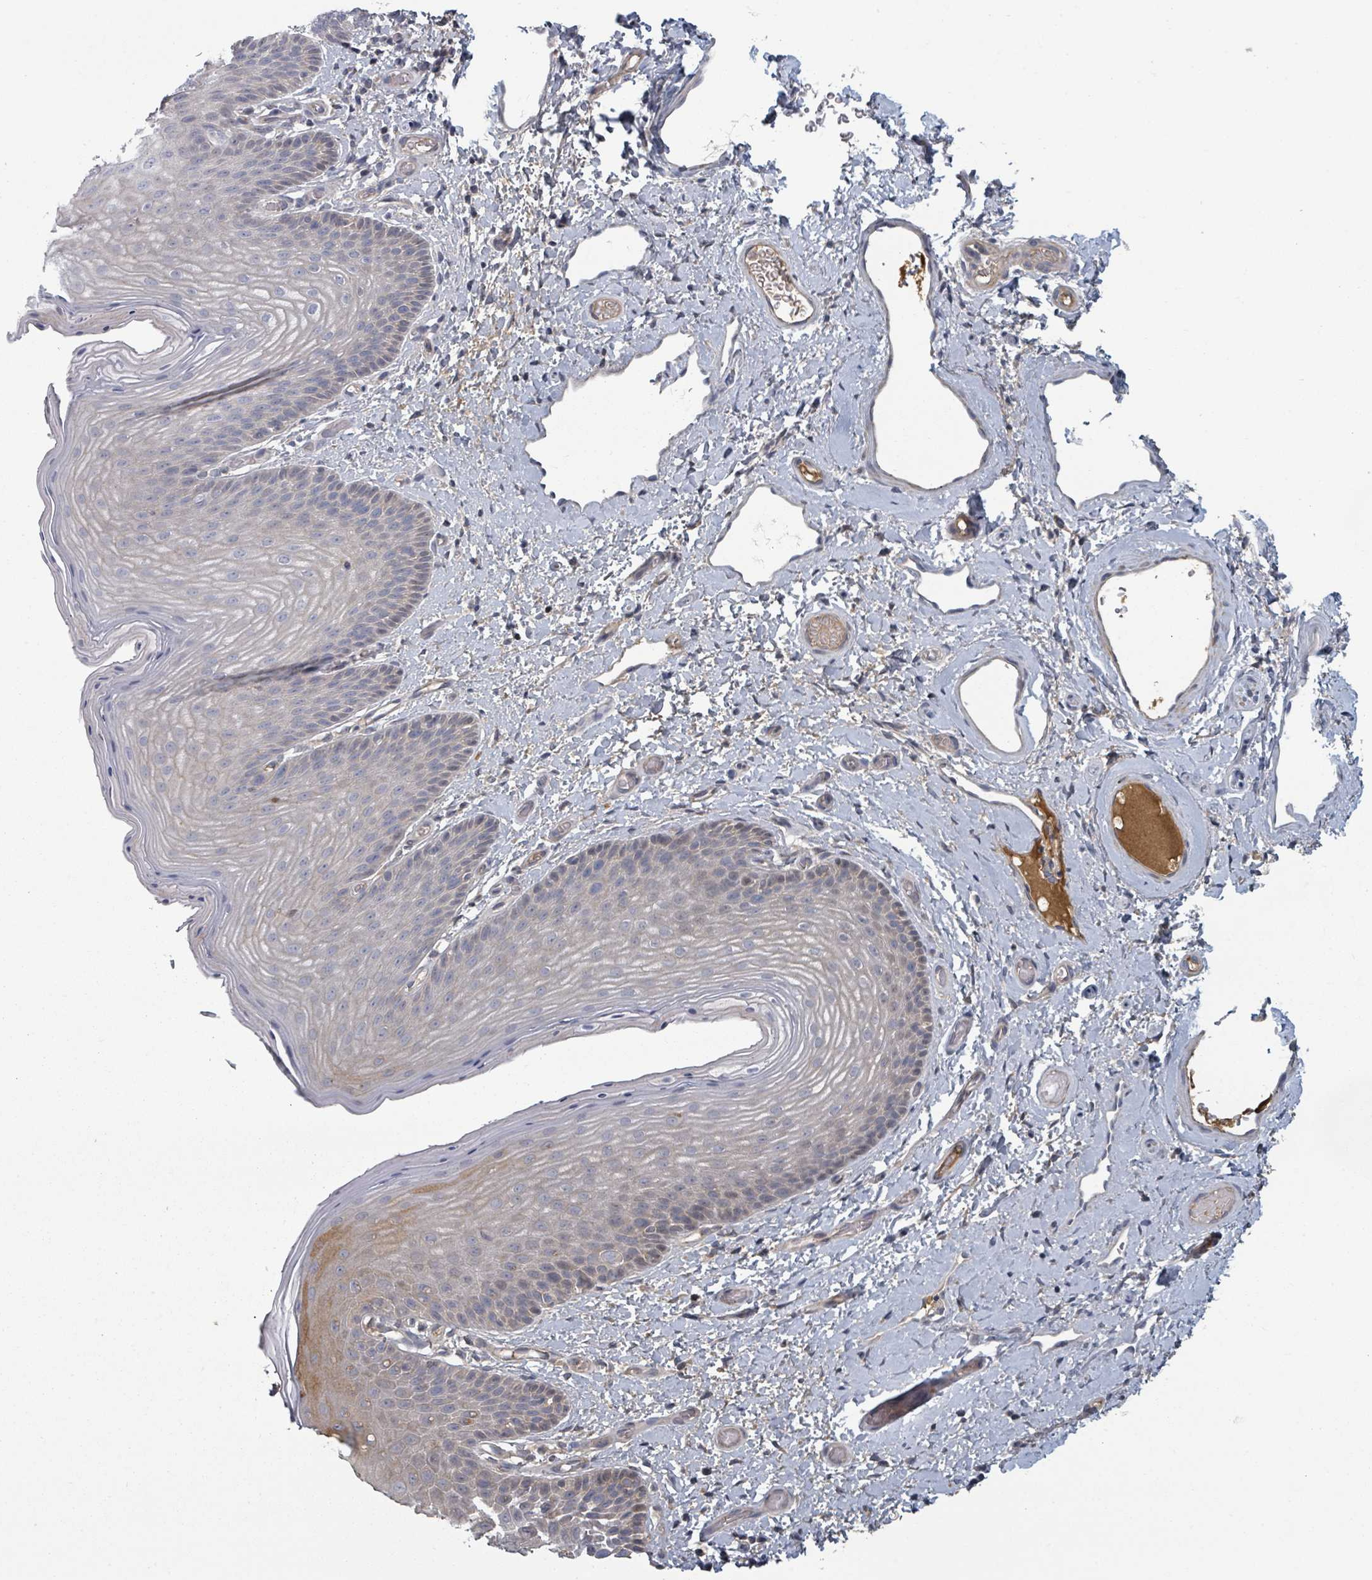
{"staining": {"intensity": "moderate", "quantity": "<25%", "location": "cytoplasmic/membranous"}, "tissue": "skin", "cell_type": "Epidermal cells", "image_type": "normal", "snomed": [{"axis": "morphology", "description": "Normal tissue, NOS"}, {"axis": "topography", "description": "Anal"}], "caption": "An IHC histopathology image of benign tissue is shown. Protein staining in brown highlights moderate cytoplasmic/membranous positivity in skin within epidermal cells.", "gene": "GABBR1", "patient": {"sex": "female", "age": 40}}